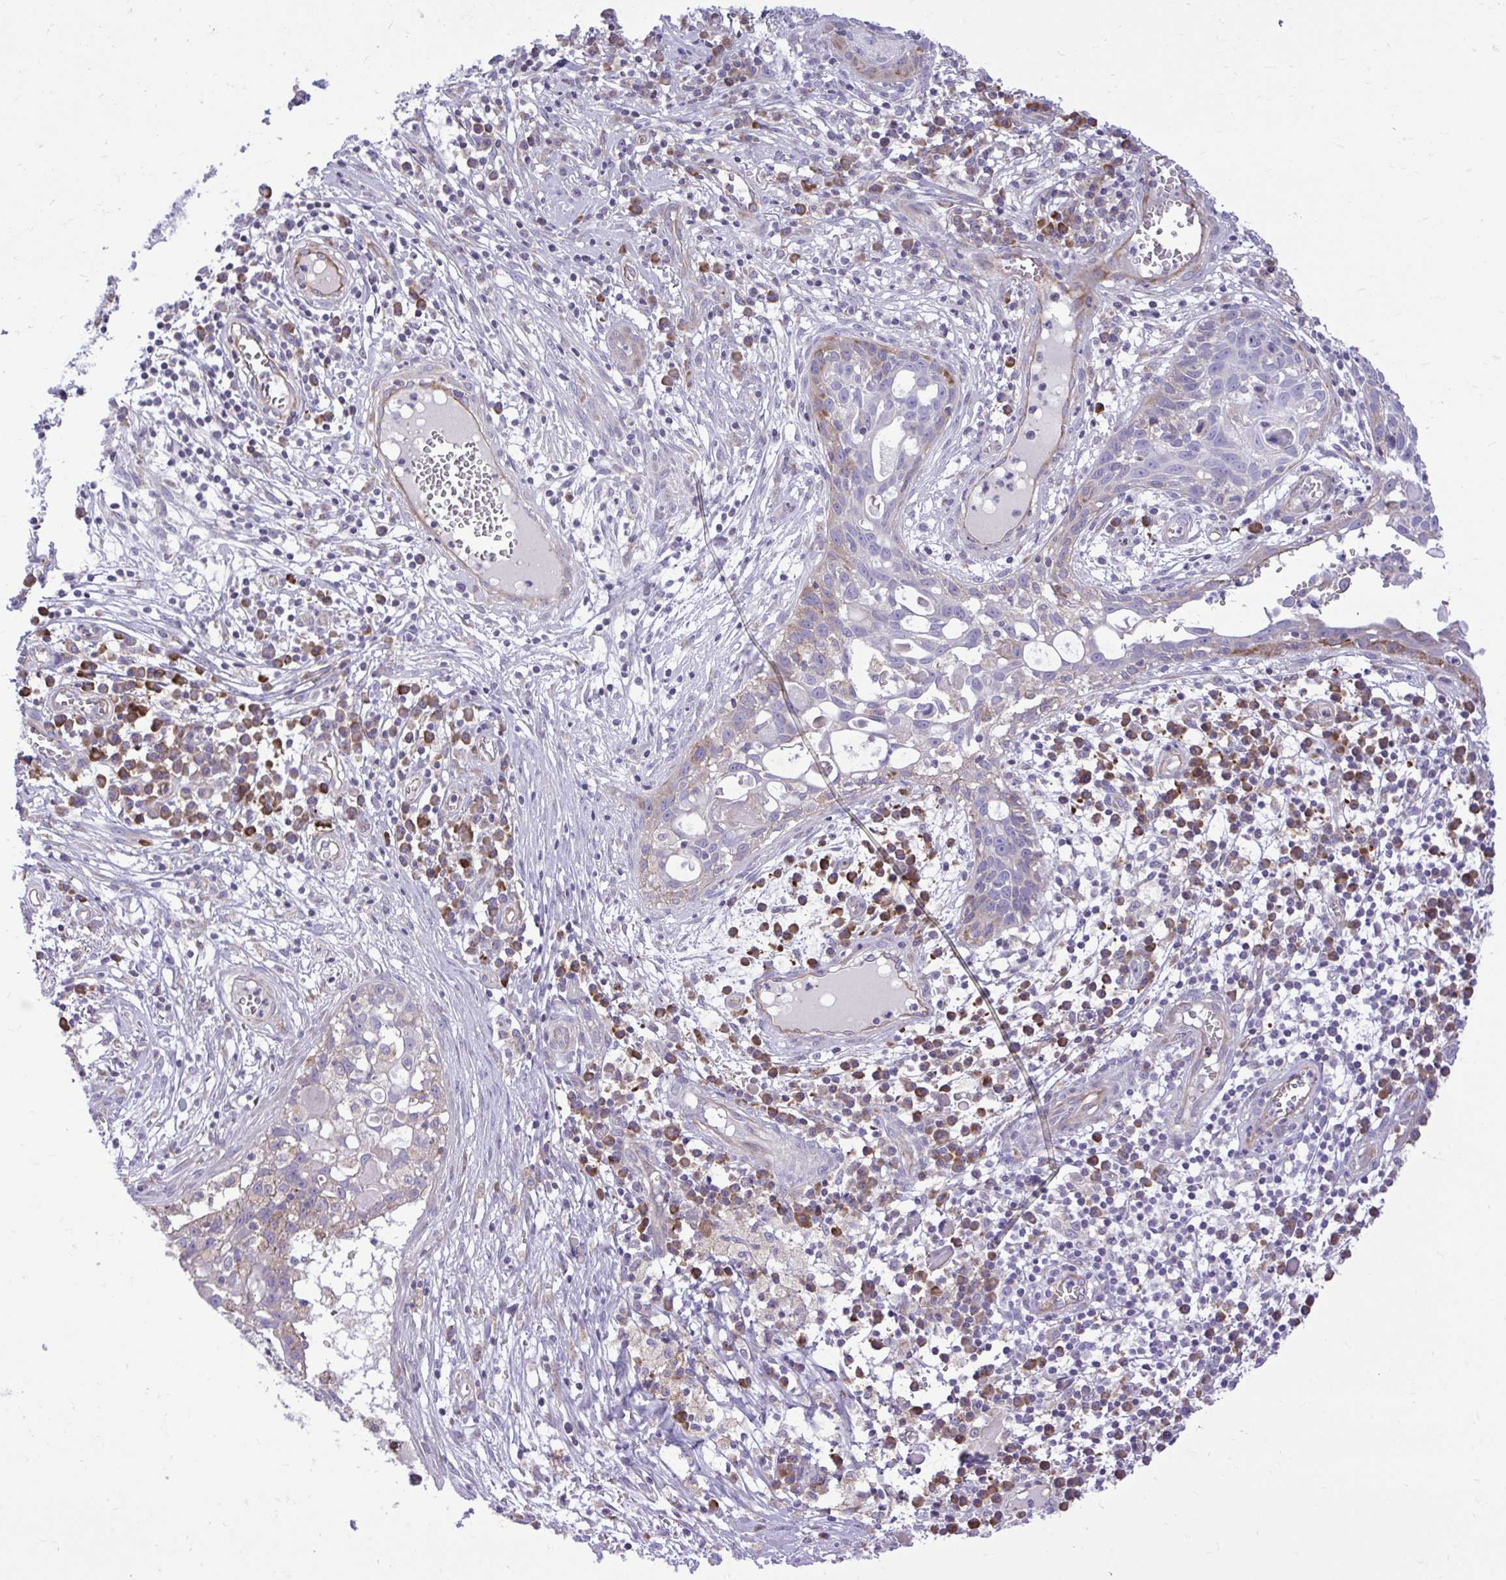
{"staining": {"intensity": "weak", "quantity": "25%-75%", "location": "cytoplasmic/membranous"}, "tissue": "skin cancer", "cell_type": "Tumor cells", "image_type": "cancer", "snomed": [{"axis": "morphology", "description": "Squamous cell carcinoma, NOS"}, {"axis": "topography", "description": "Skin"}, {"axis": "topography", "description": "Vulva"}], "caption": "Immunohistochemistry photomicrograph of human skin cancer stained for a protein (brown), which shows low levels of weak cytoplasmic/membranous staining in about 25%-75% of tumor cells.", "gene": "METTL9", "patient": {"sex": "female", "age": 83}}